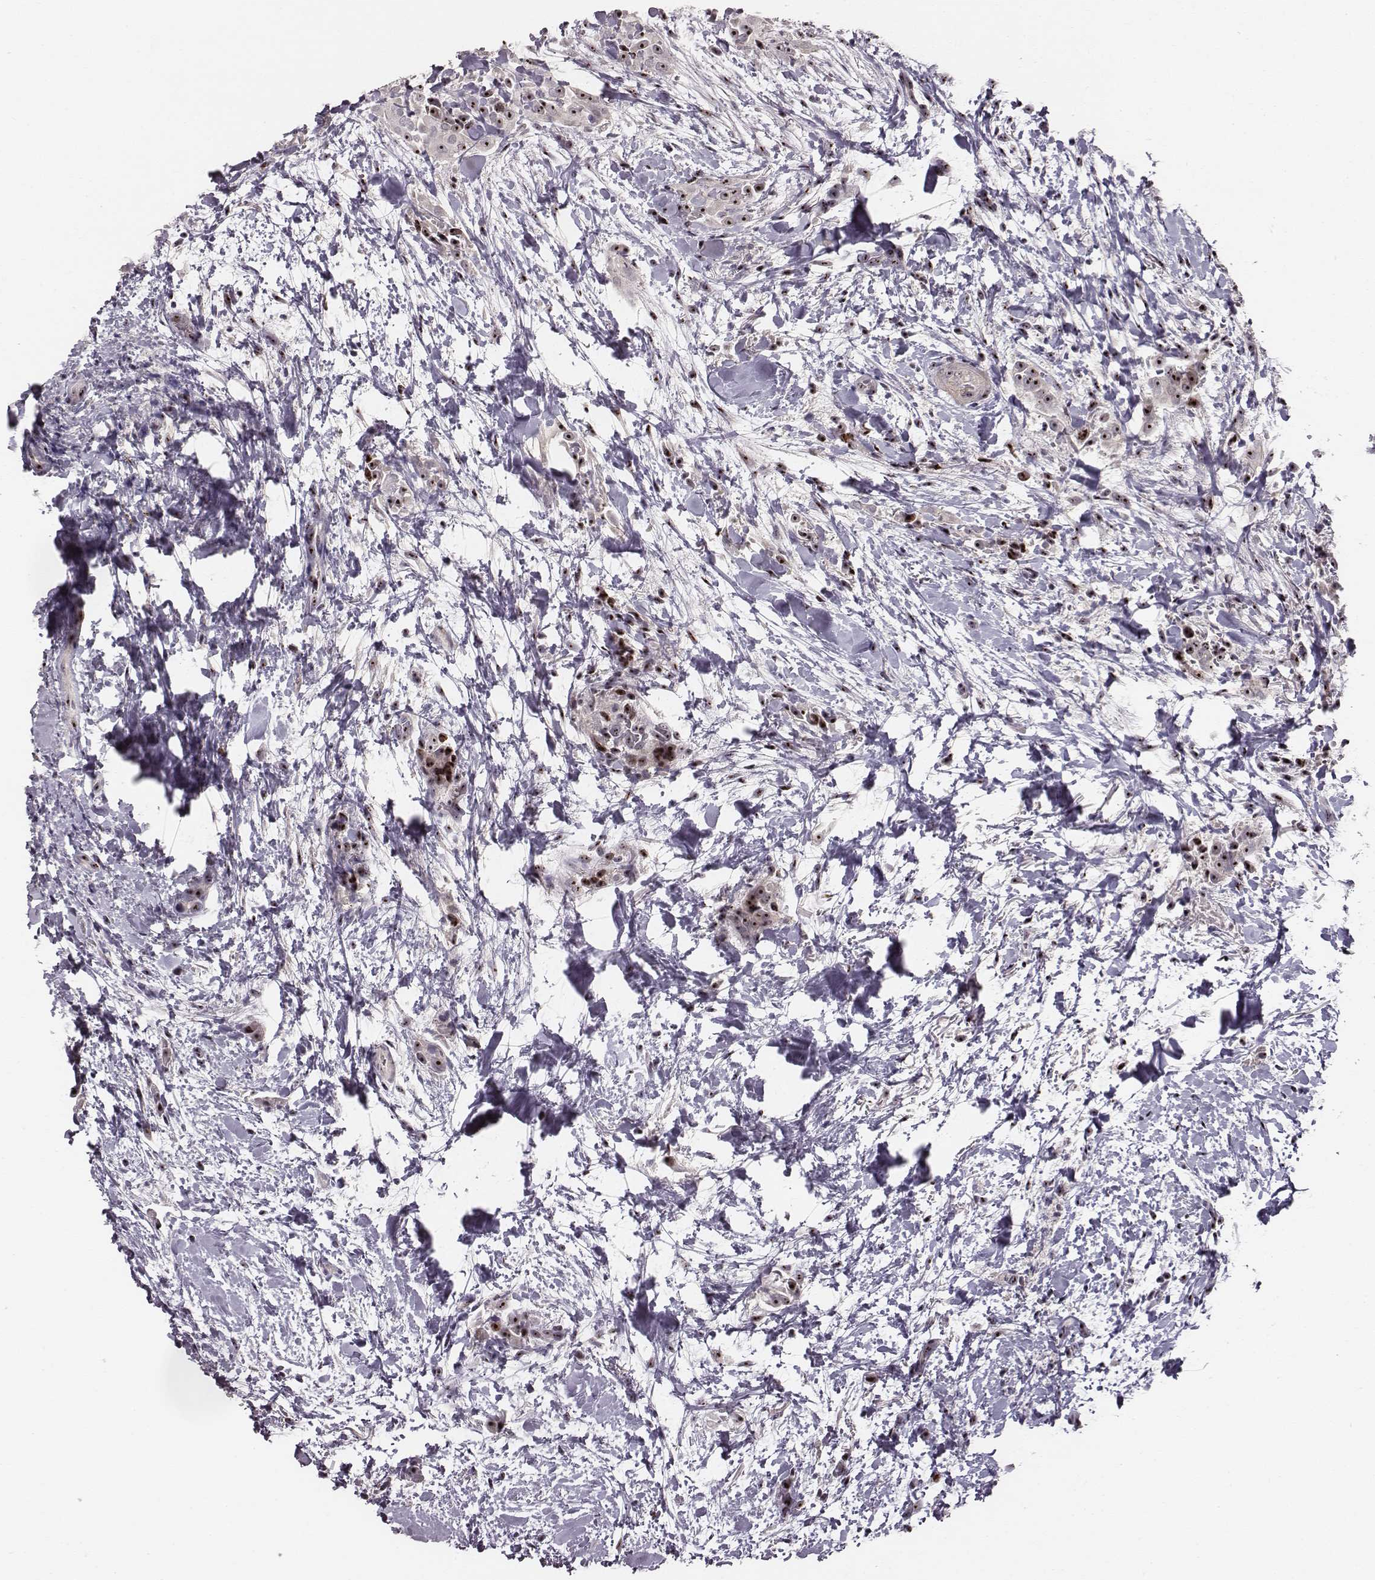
{"staining": {"intensity": "moderate", "quantity": ">75%", "location": "nuclear"}, "tissue": "thyroid cancer", "cell_type": "Tumor cells", "image_type": "cancer", "snomed": [{"axis": "morphology", "description": "Papillary adenocarcinoma, NOS"}, {"axis": "topography", "description": "Thyroid gland"}], "caption": "The immunohistochemical stain shows moderate nuclear staining in tumor cells of thyroid cancer tissue. (Brightfield microscopy of DAB IHC at high magnification).", "gene": "NOP56", "patient": {"sex": "male", "age": 61}}